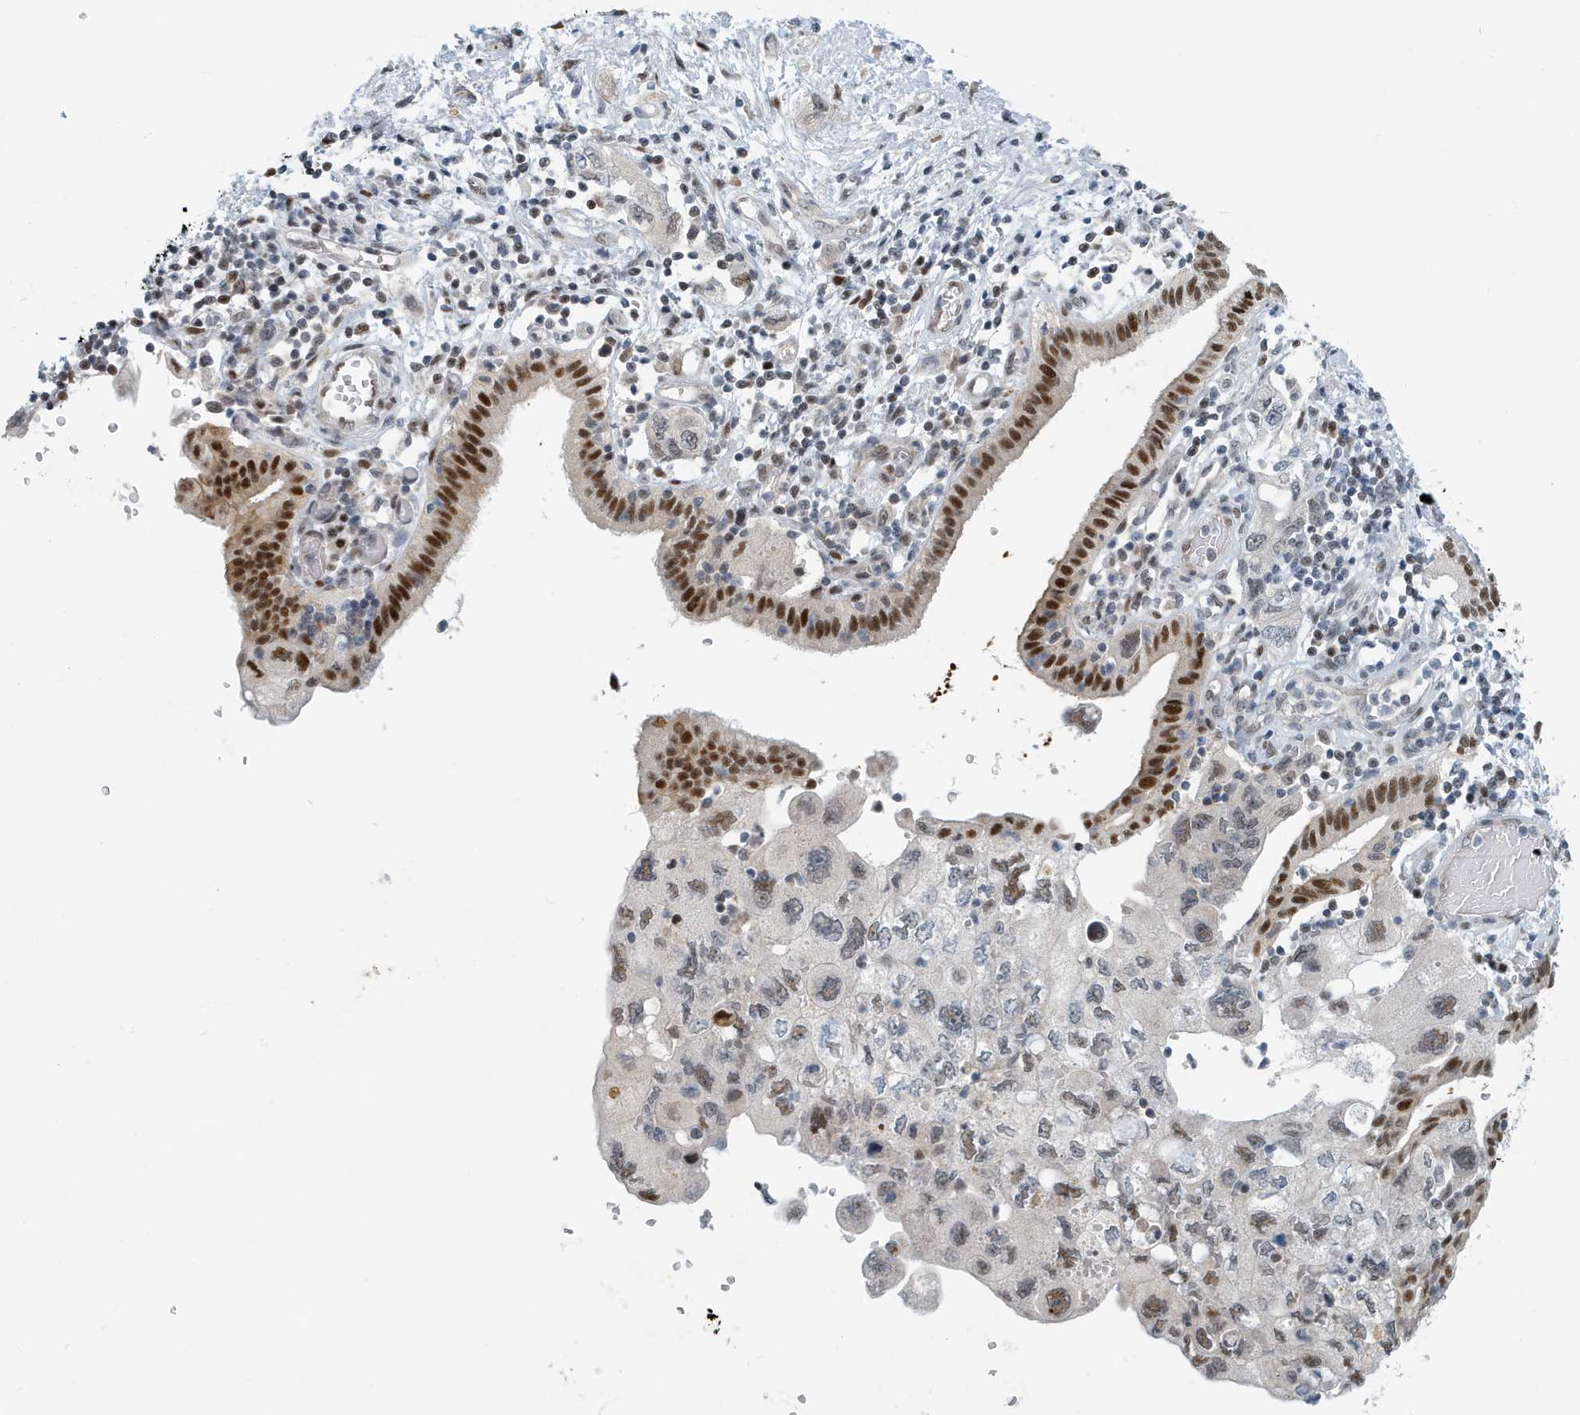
{"staining": {"intensity": "weak", "quantity": "25%-75%", "location": "nuclear"}, "tissue": "pancreatic cancer", "cell_type": "Tumor cells", "image_type": "cancer", "snomed": [{"axis": "morphology", "description": "Adenocarcinoma, NOS"}, {"axis": "topography", "description": "Pancreas"}], "caption": "DAB (3,3'-diaminobenzidine) immunohistochemical staining of human pancreatic cancer displays weak nuclear protein staining in approximately 25%-75% of tumor cells. (Brightfield microscopy of DAB IHC at high magnification).", "gene": "KIF15", "patient": {"sex": "female", "age": 73}}